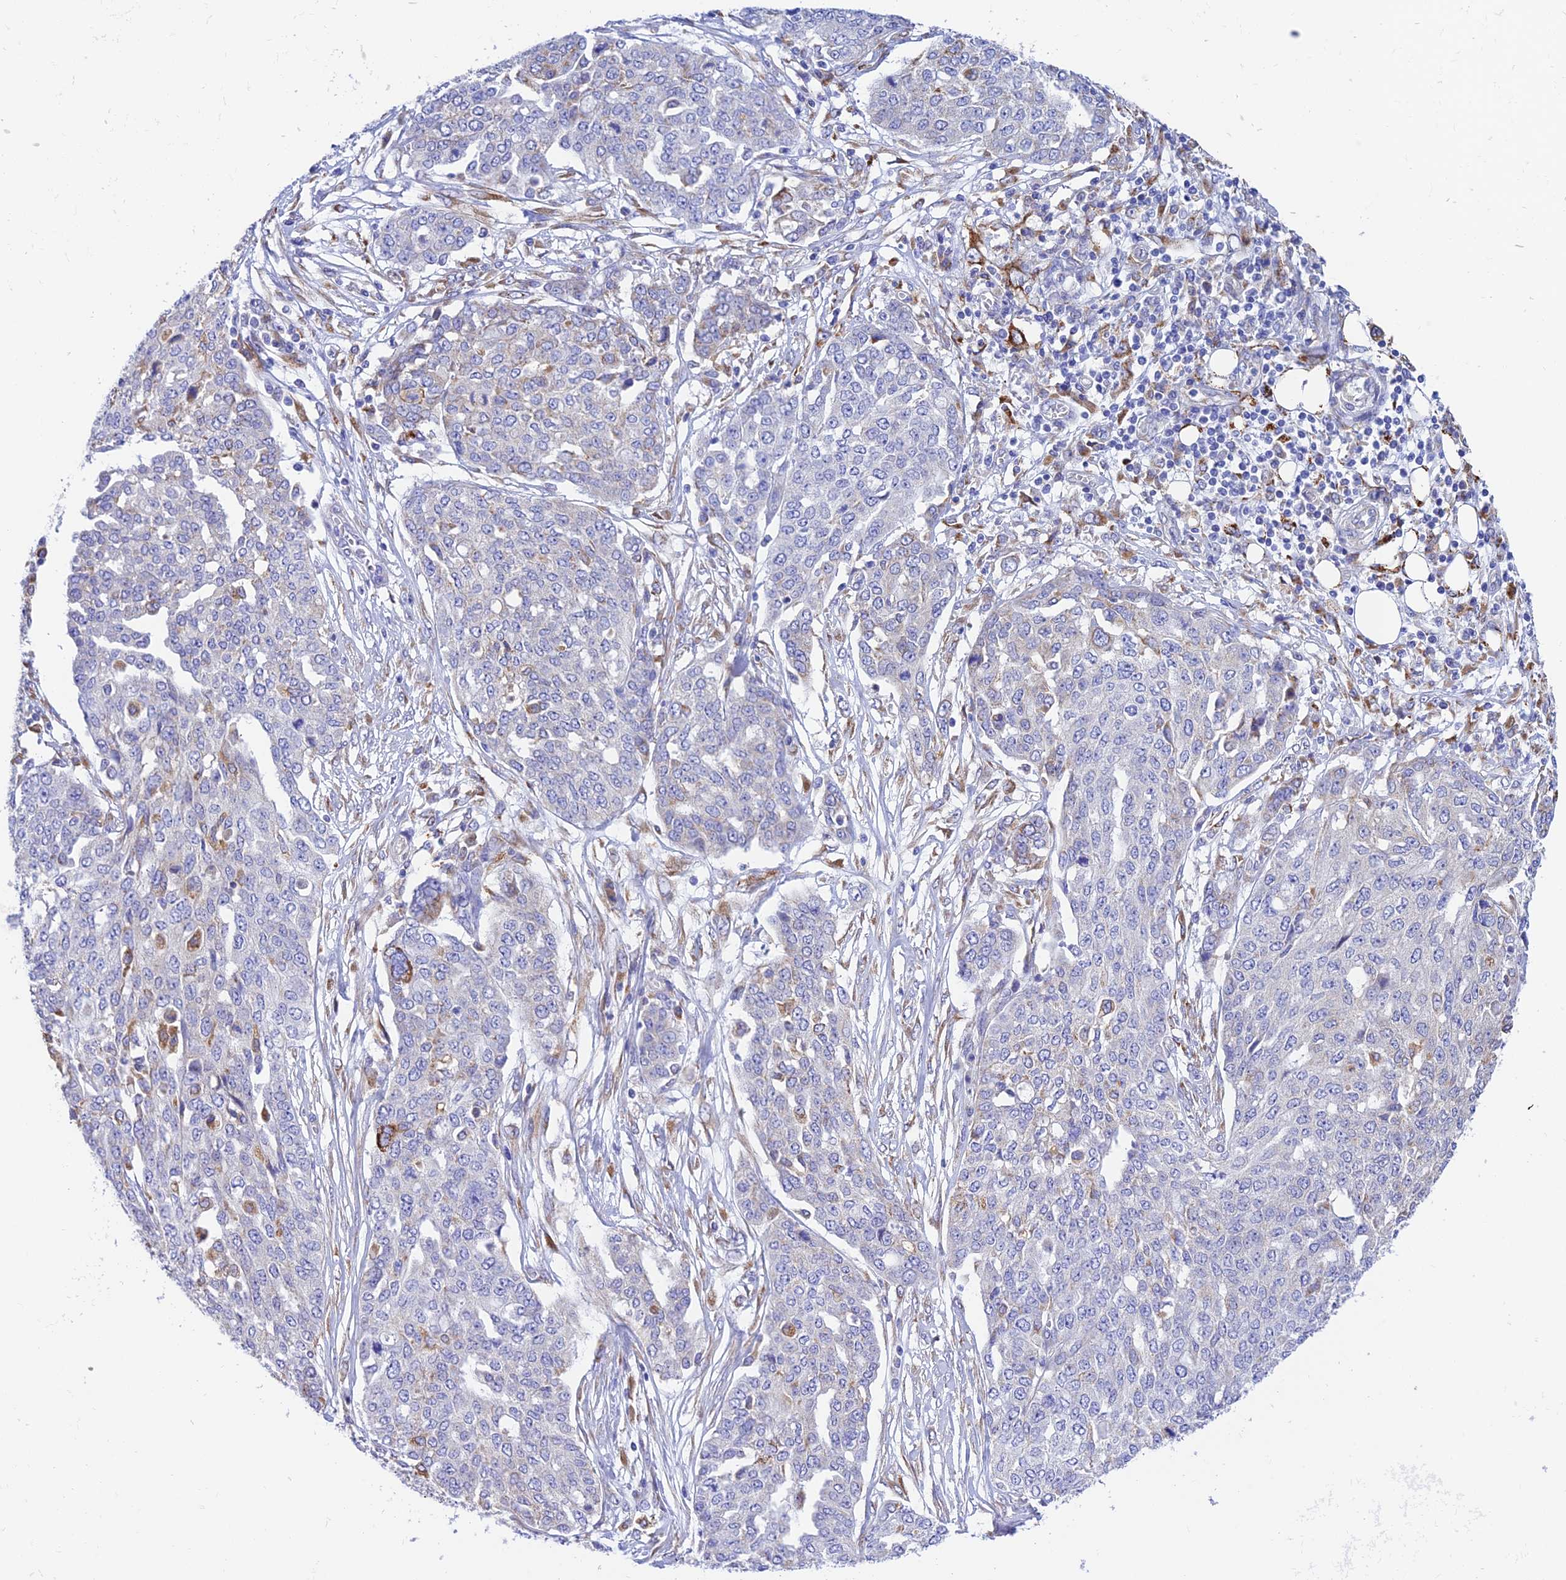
{"staining": {"intensity": "negative", "quantity": "none", "location": "none"}, "tissue": "ovarian cancer", "cell_type": "Tumor cells", "image_type": "cancer", "snomed": [{"axis": "morphology", "description": "Cystadenocarcinoma, serous, NOS"}, {"axis": "topography", "description": "Soft tissue"}, {"axis": "topography", "description": "Ovary"}], "caption": "Tumor cells show no significant protein positivity in serous cystadenocarcinoma (ovarian). (Stains: DAB immunohistochemistry with hematoxylin counter stain, Microscopy: brightfield microscopy at high magnification).", "gene": "VKORC1", "patient": {"sex": "female", "age": 57}}